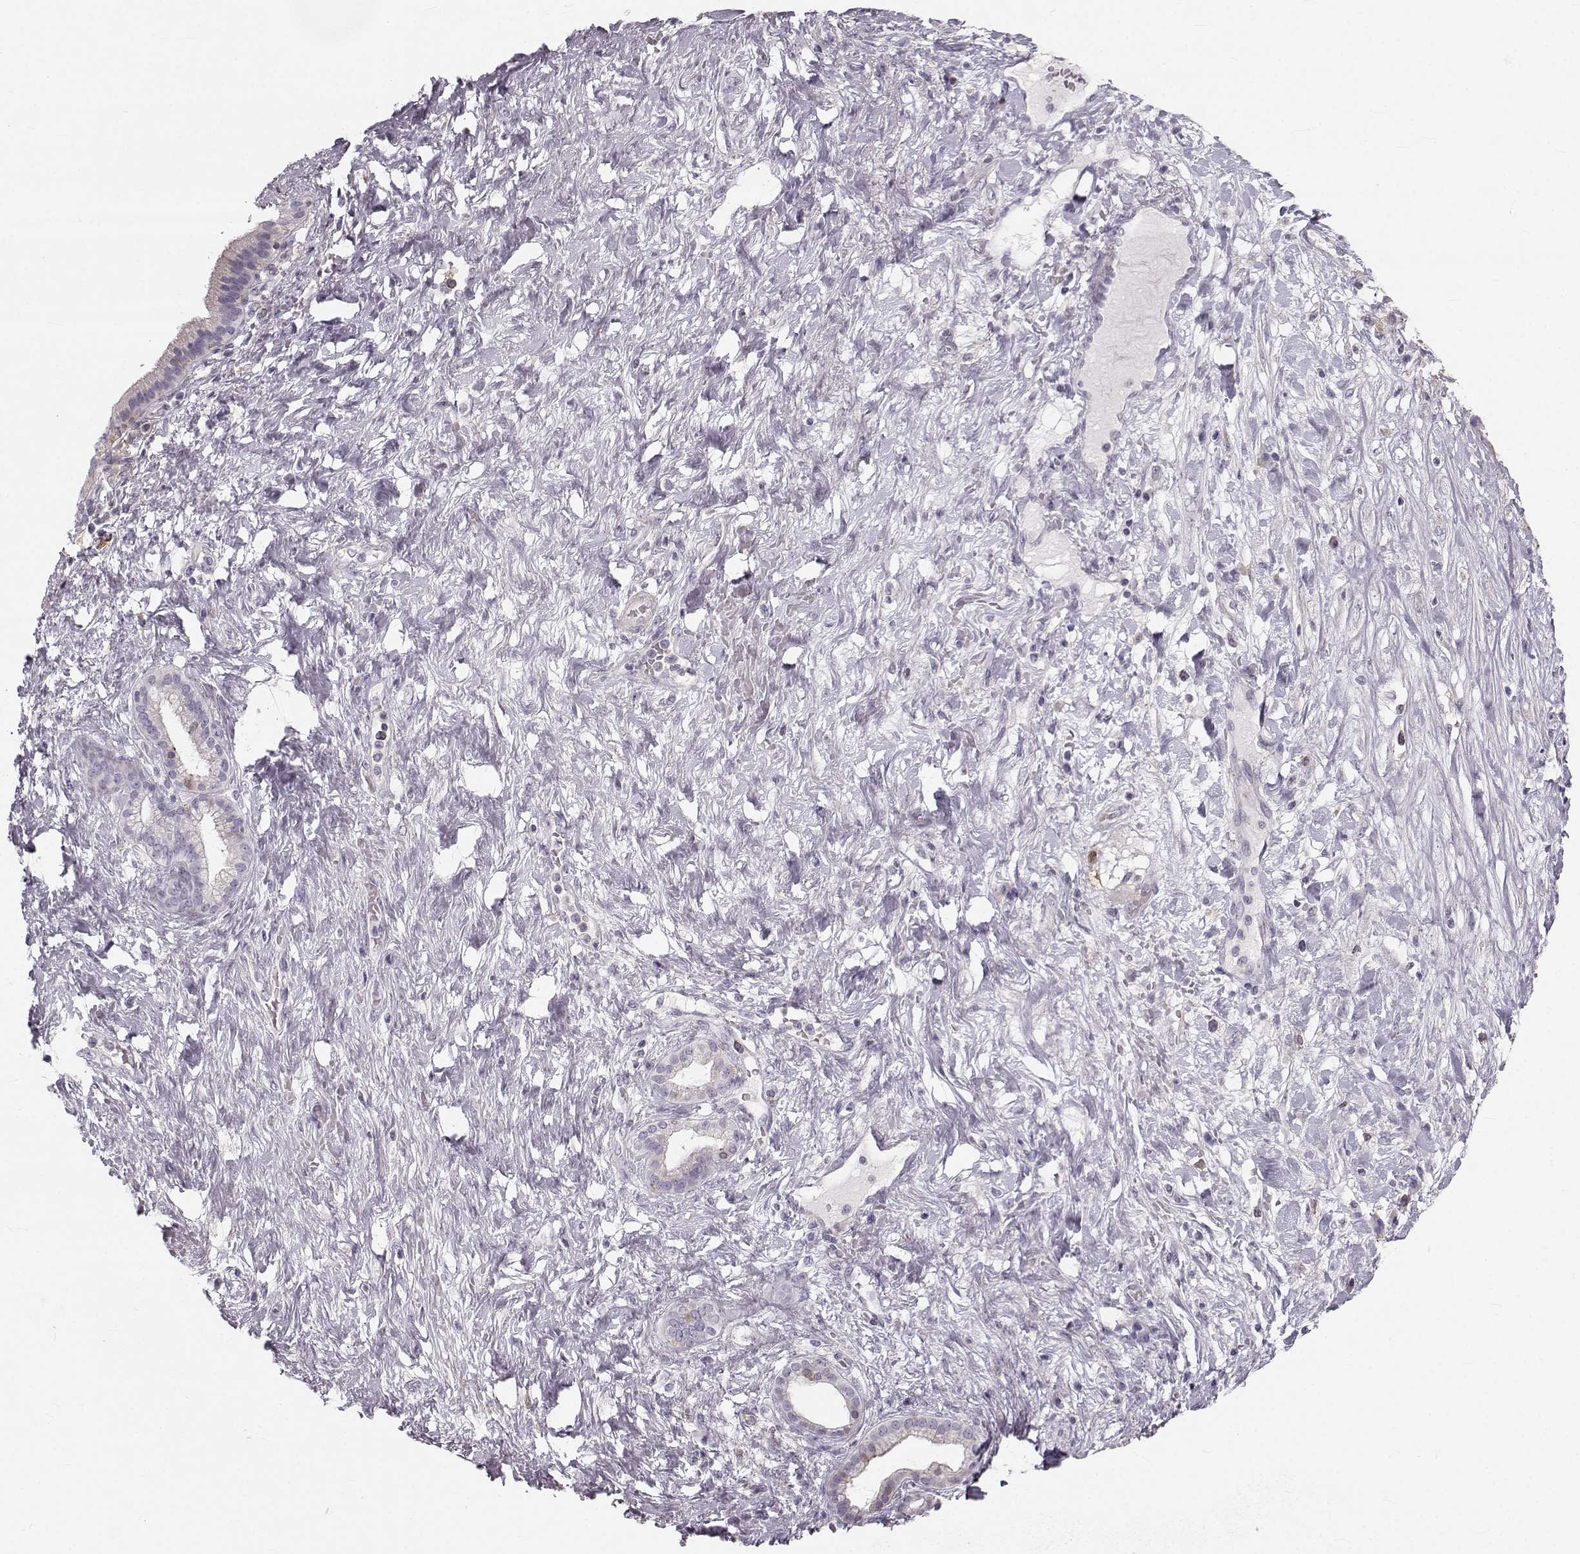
{"staining": {"intensity": "negative", "quantity": "none", "location": "none"}, "tissue": "pancreatic cancer", "cell_type": "Tumor cells", "image_type": "cancer", "snomed": [{"axis": "morphology", "description": "Adenocarcinoma, NOS"}, {"axis": "topography", "description": "Pancreas"}], "caption": "The micrograph demonstrates no staining of tumor cells in adenocarcinoma (pancreatic).", "gene": "RUNDC3A", "patient": {"sex": "male", "age": 44}}